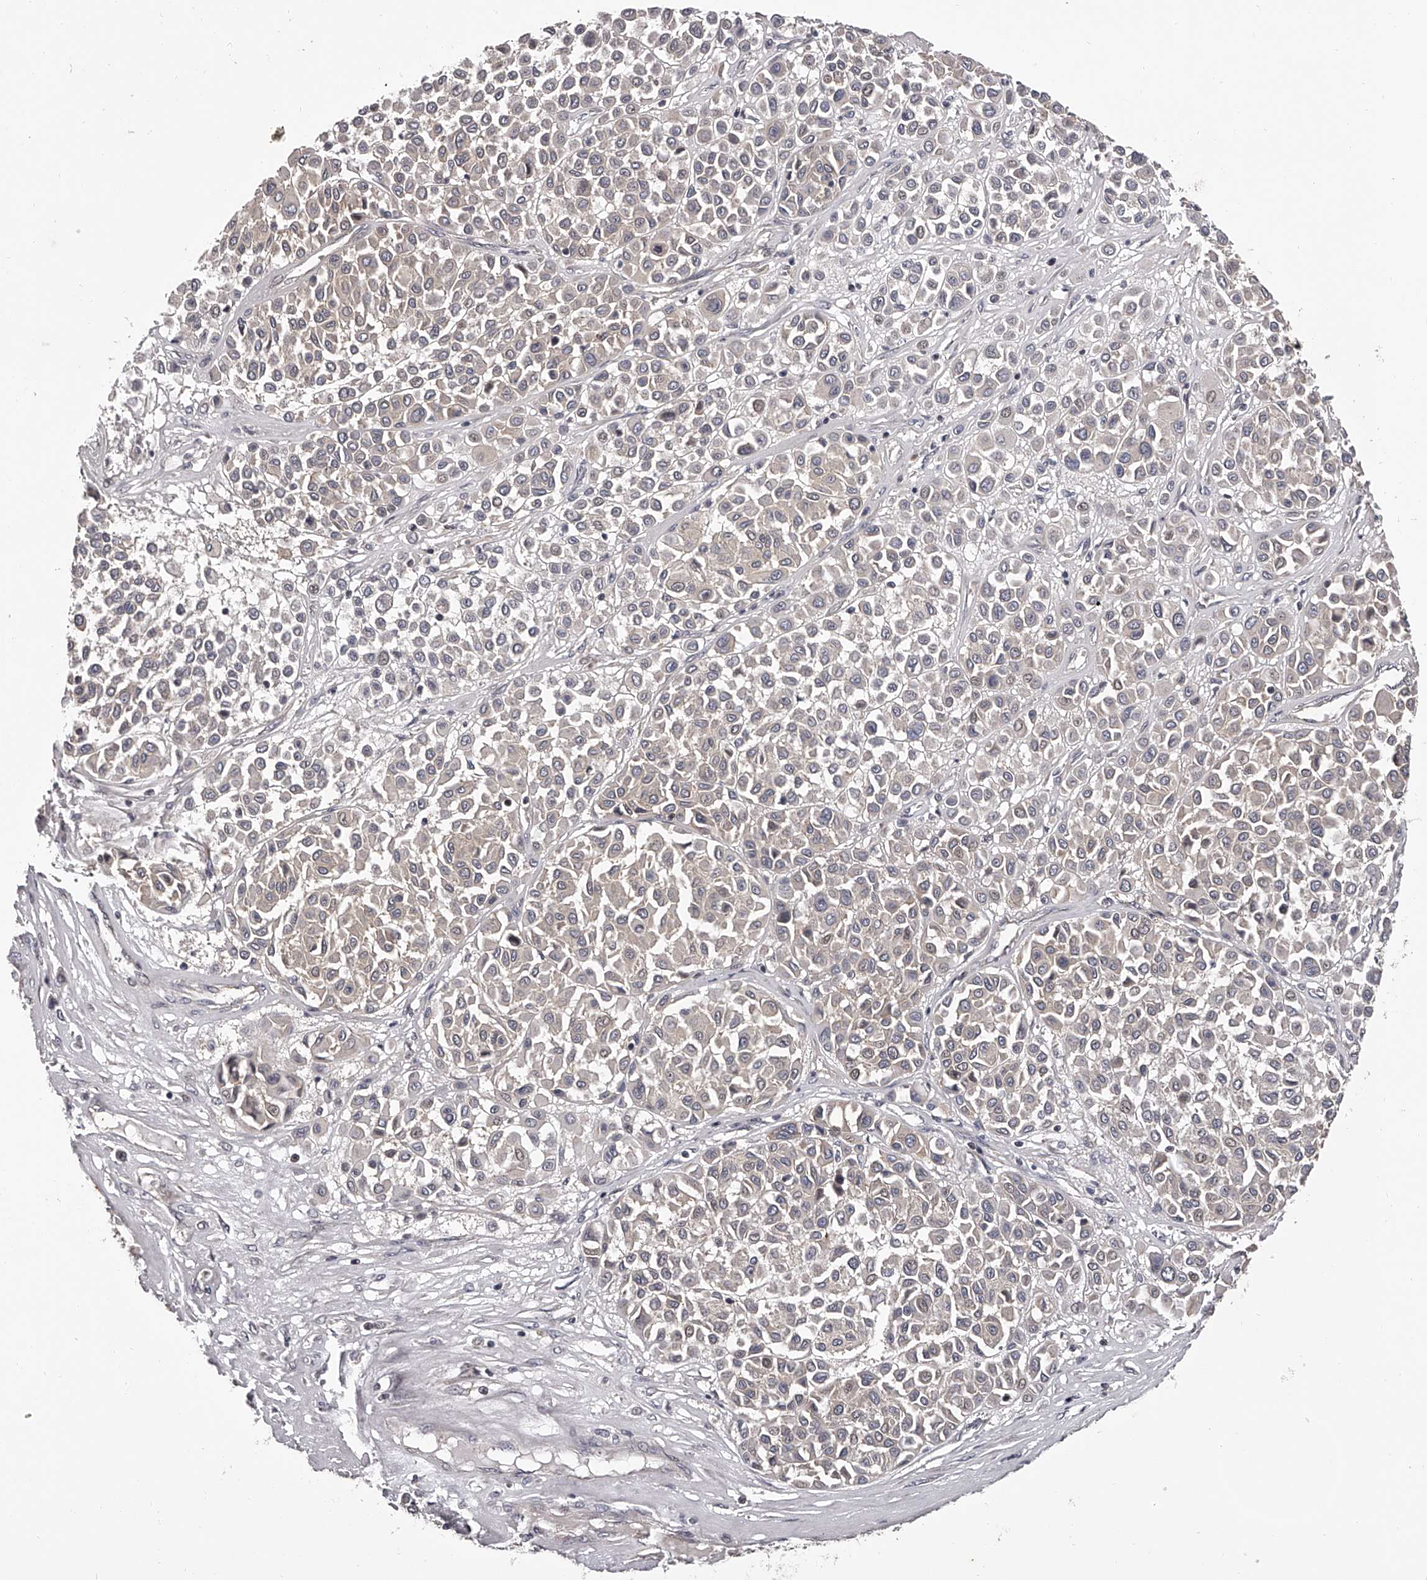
{"staining": {"intensity": "negative", "quantity": "none", "location": "none"}, "tissue": "melanoma", "cell_type": "Tumor cells", "image_type": "cancer", "snomed": [{"axis": "morphology", "description": "Malignant melanoma, Metastatic site"}, {"axis": "topography", "description": "Soft tissue"}], "caption": "Melanoma was stained to show a protein in brown. There is no significant expression in tumor cells.", "gene": "PFDN2", "patient": {"sex": "male", "age": 41}}